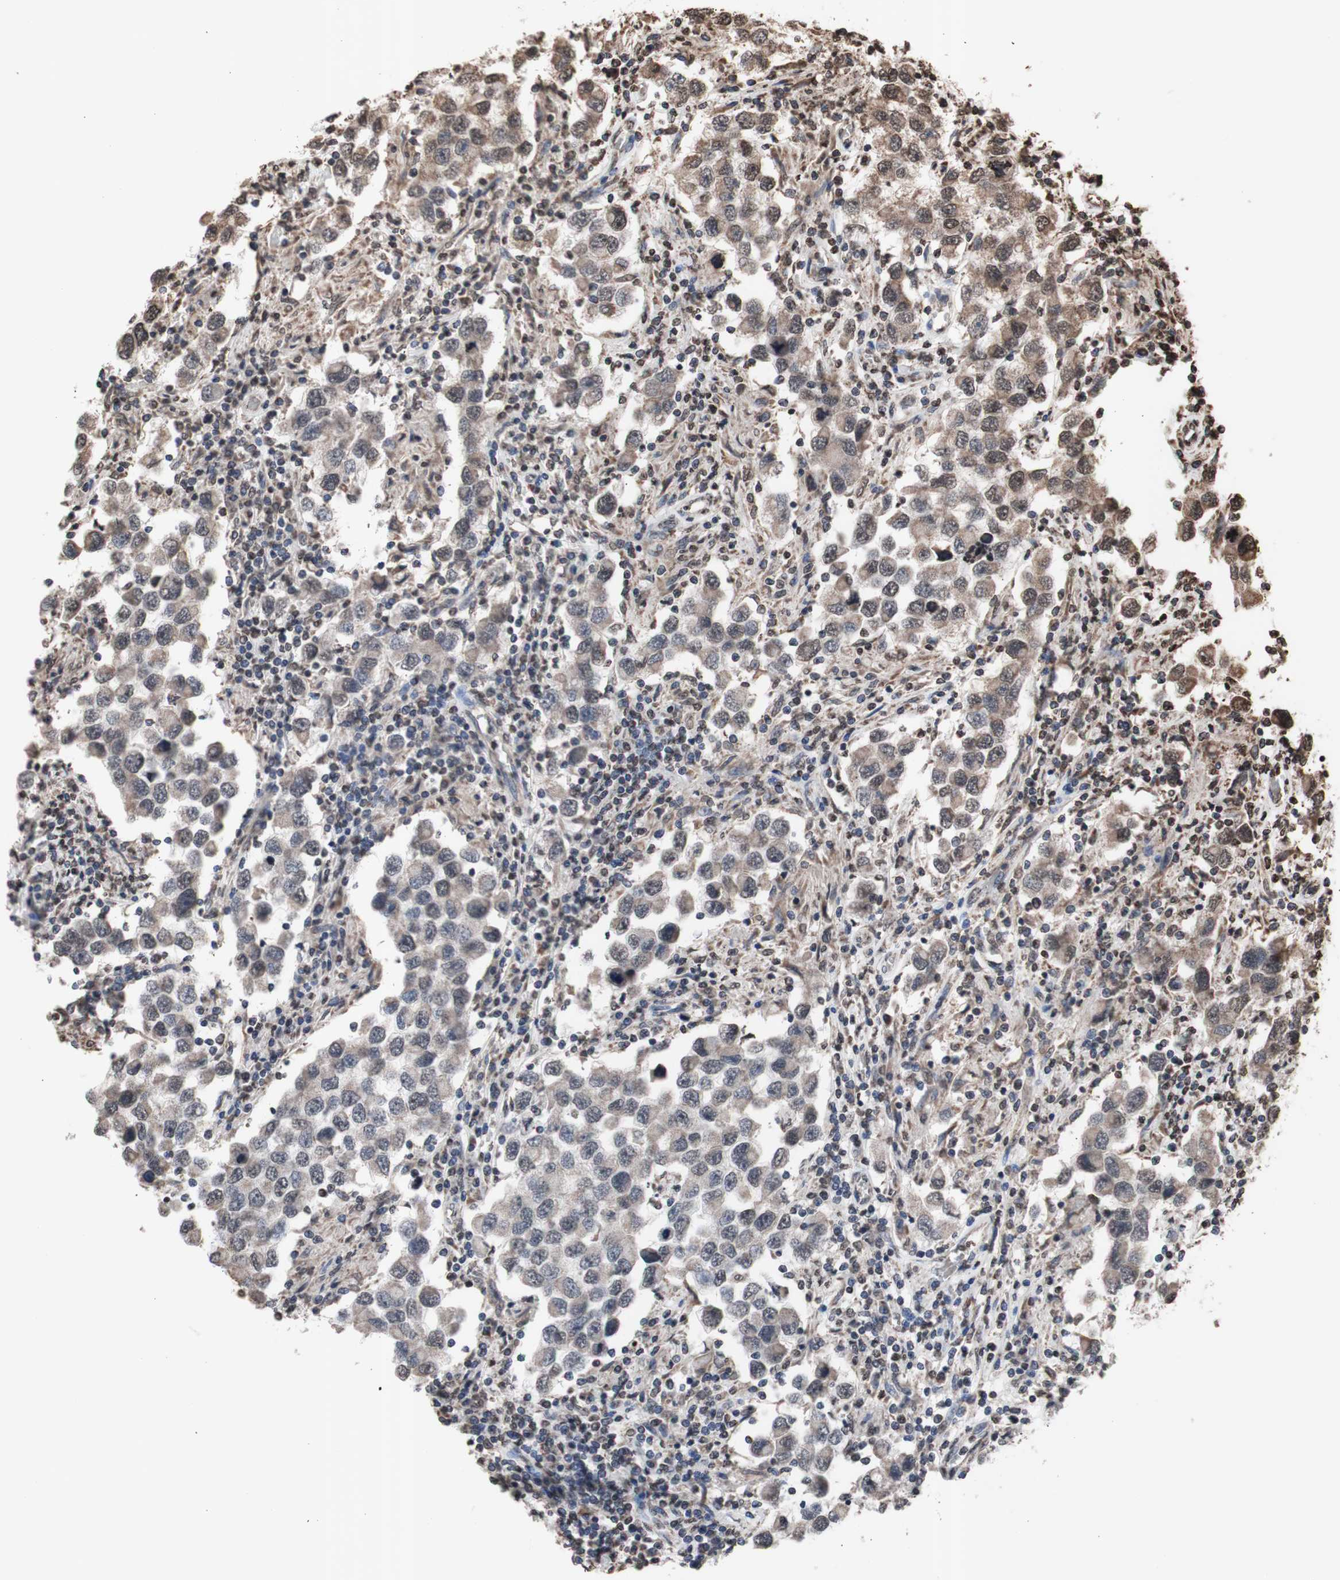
{"staining": {"intensity": "weak", "quantity": ">75%", "location": "cytoplasmic/membranous"}, "tissue": "testis cancer", "cell_type": "Tumor cells", "image_type": "cancer", "snomed": [{"axis": "morphology", "description": "Carcinoma, Embryonal, NOS"}, {"axis": "topography", "description": "Testis"}], "caption": "Testis cancer stained with a brown dye demonstrates weak cytoplasmic/membranous positive expression in approximately >75% of tumor cells.", "gene": "SNAI2", "patient": {"sex": "male", "age": 21}}